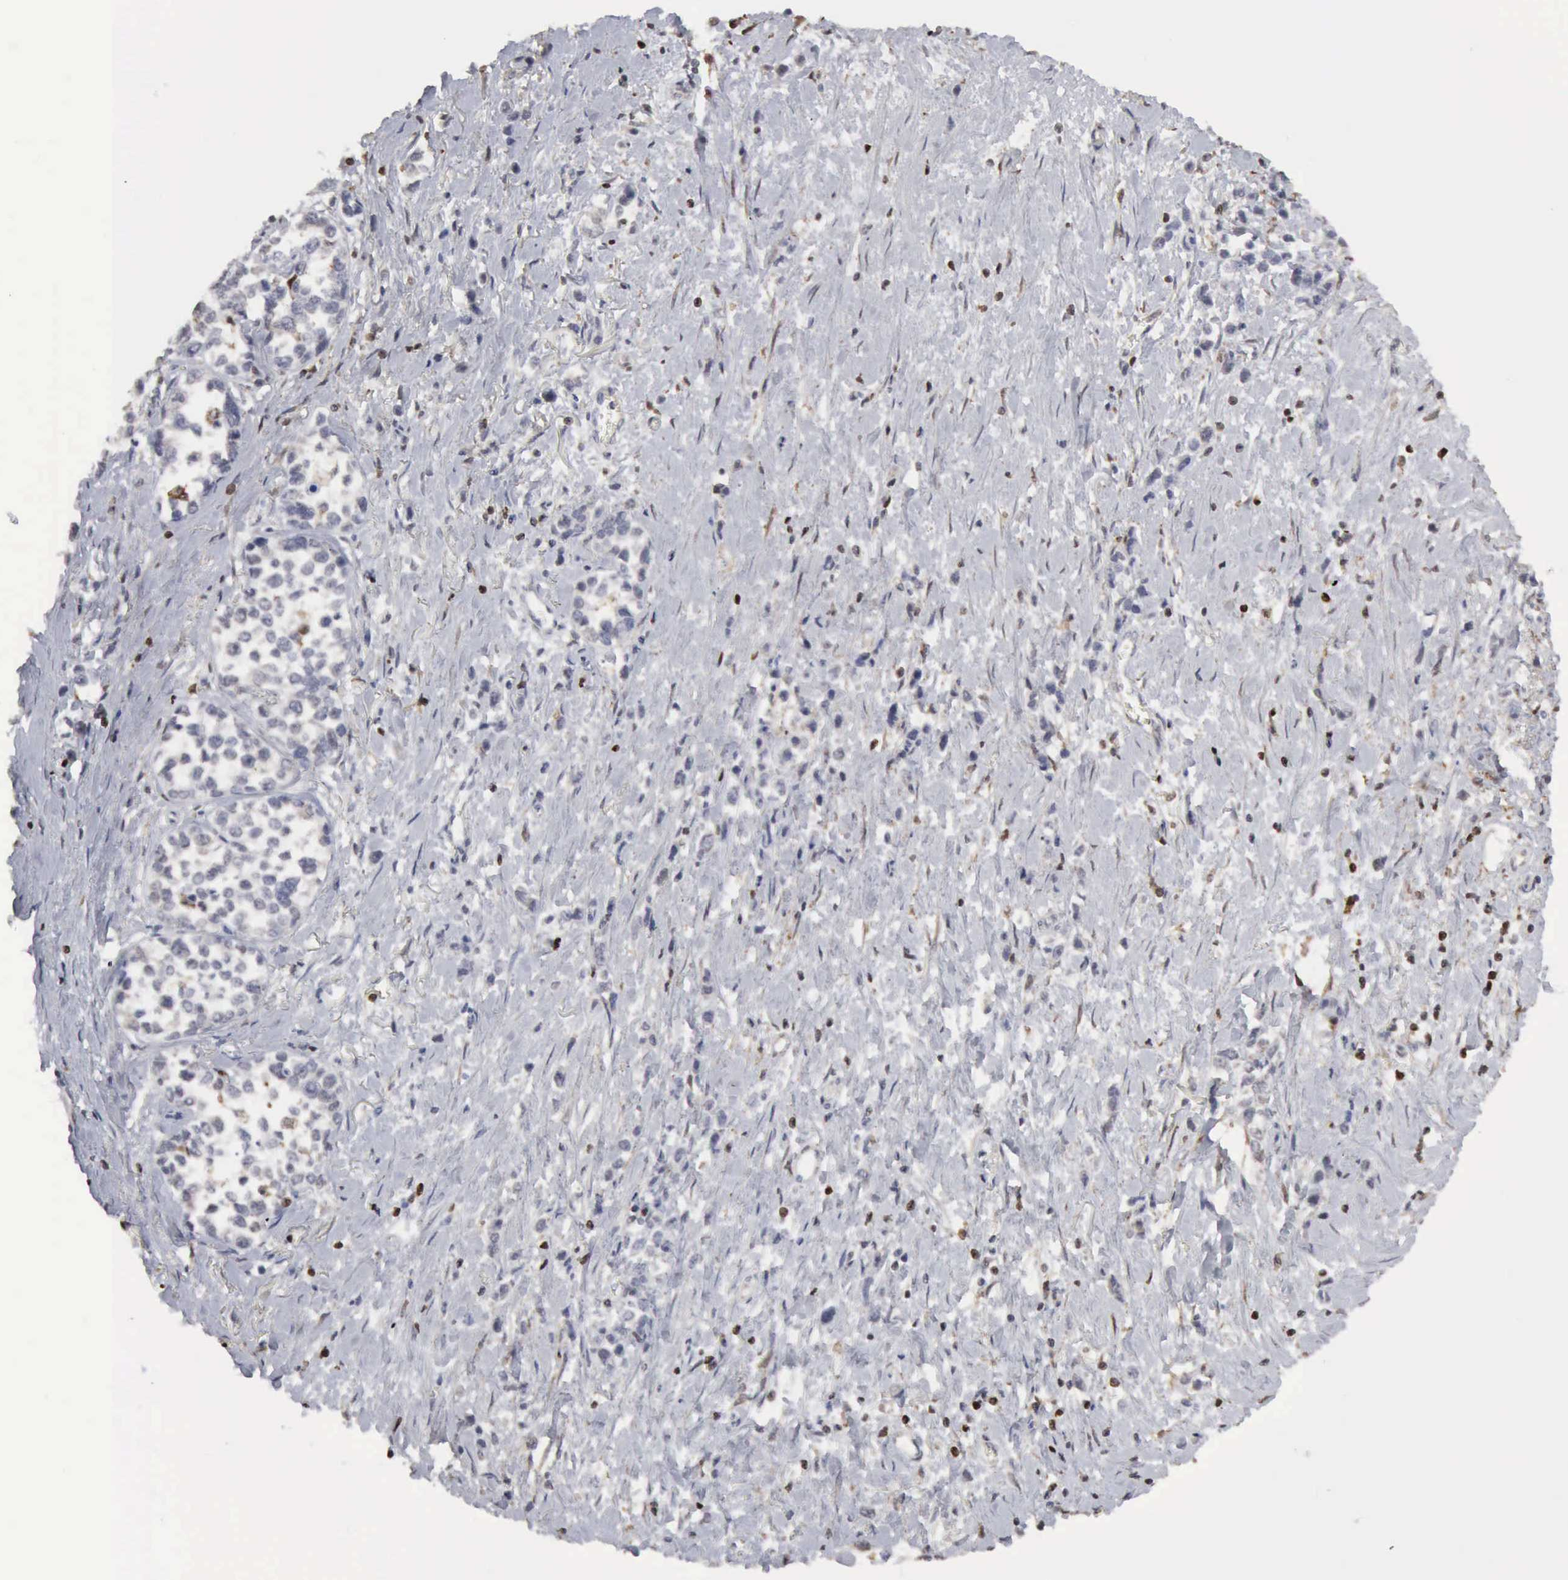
{"staining": {"intensity": "negative", "quantity": "none", "location": "none"}, "tissue": "stomach cancer", "cell_type": "Tumor cells", "image_type": "cancer", "snomed": [{"axis": "morphology", "description": "Adenocarcinoma, NOS"}, {"axis": "topography", "description": "Stomach, upper"}], "caption": "Immunohistochemistry (IHC) of human adenocarcinoma (stomach) reveals no staining in tumor cells.", "gene": "STAT1", "patient": {"sex": "male", "age": 76}}